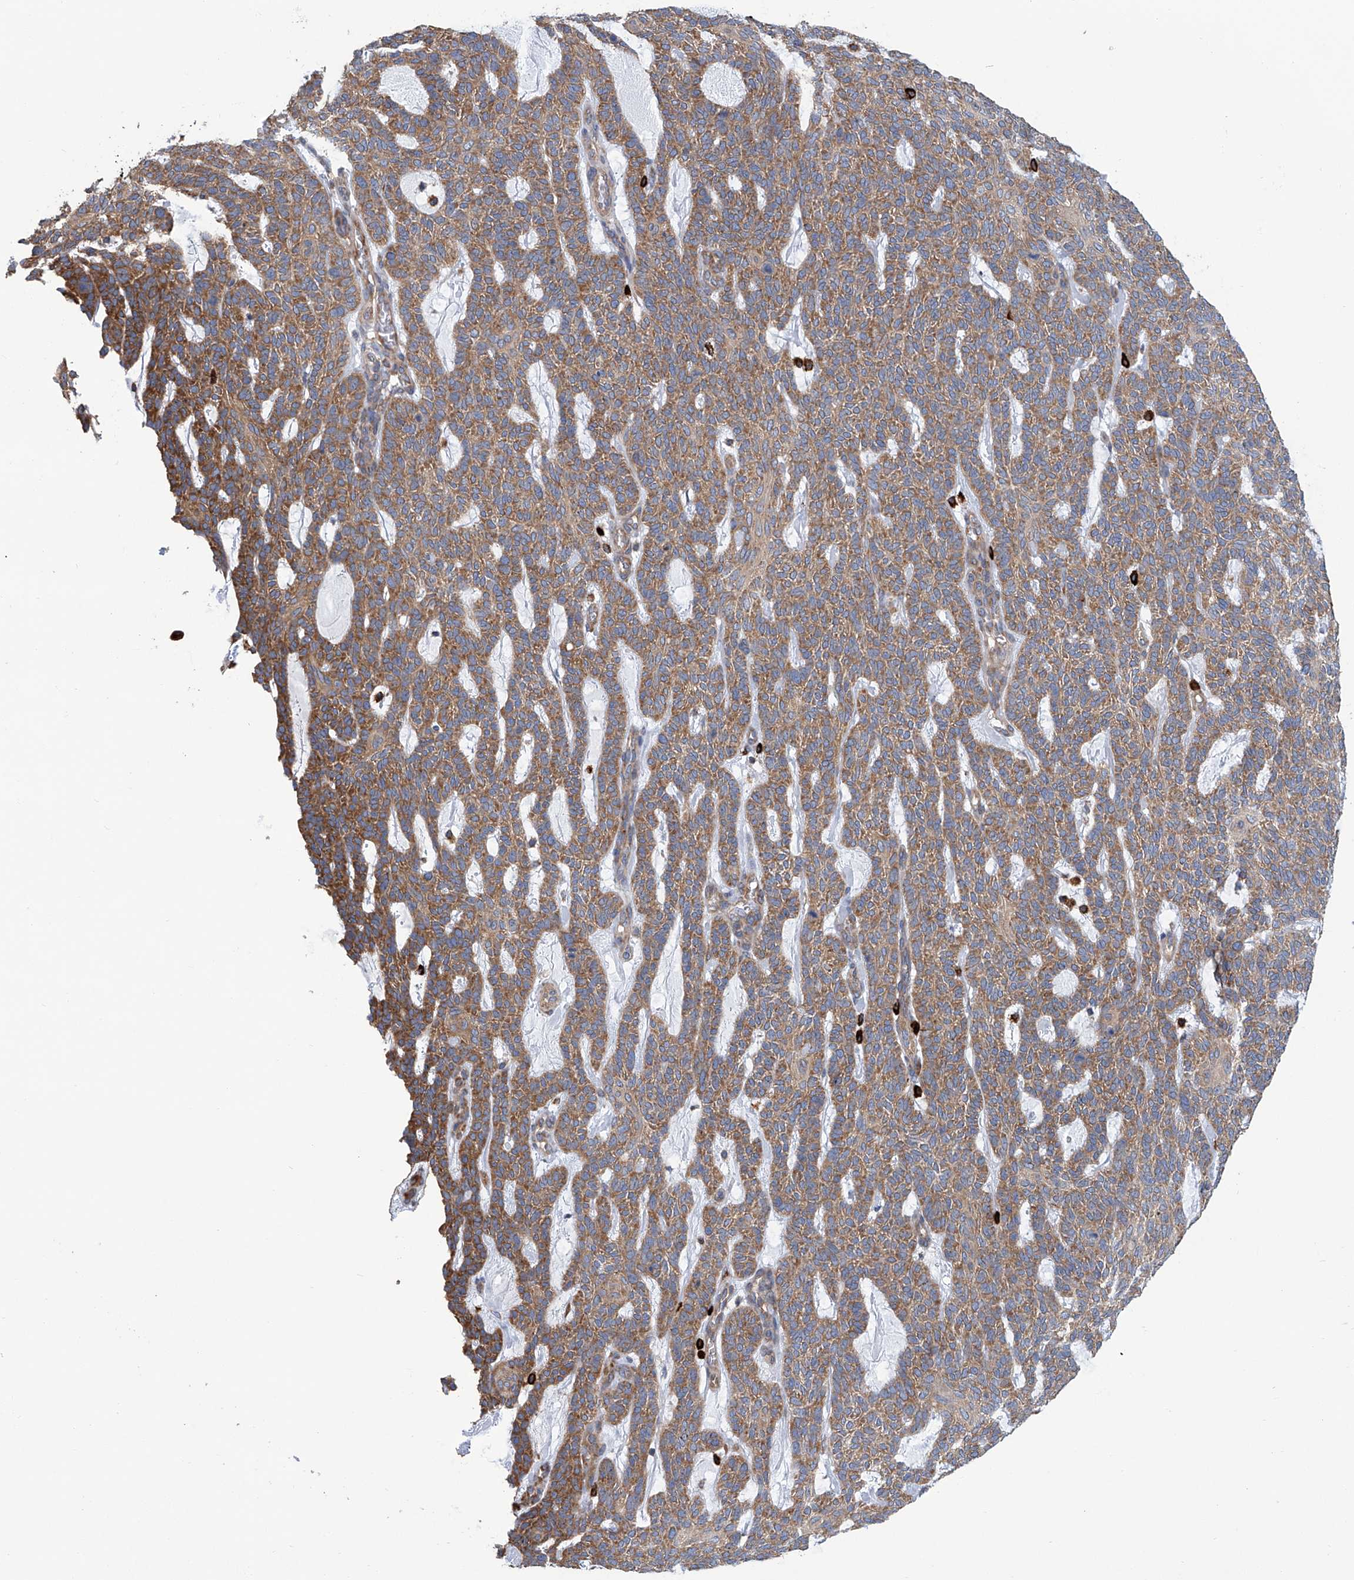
{"staining": {"intensity": "moderate", "quantity": ">75%", "location": "cytoplasmic/membranous"}, "tissue": "skin cancer", "cell_type": "Tumor cells", "image_type": "cancer", "snomed": [{"axis": "morphology", "description": "Squamous cell carcinoma, NOS"}, {"axis": "topography", "description": "Skin"}], "caption": "Protein expression analysis of human skin cancer reveals moderate cytoplasmic/membranous staining in about >75% of tumor cells.", "gene": "SENP2", "patient": {"sex": "female", "age": 90}}